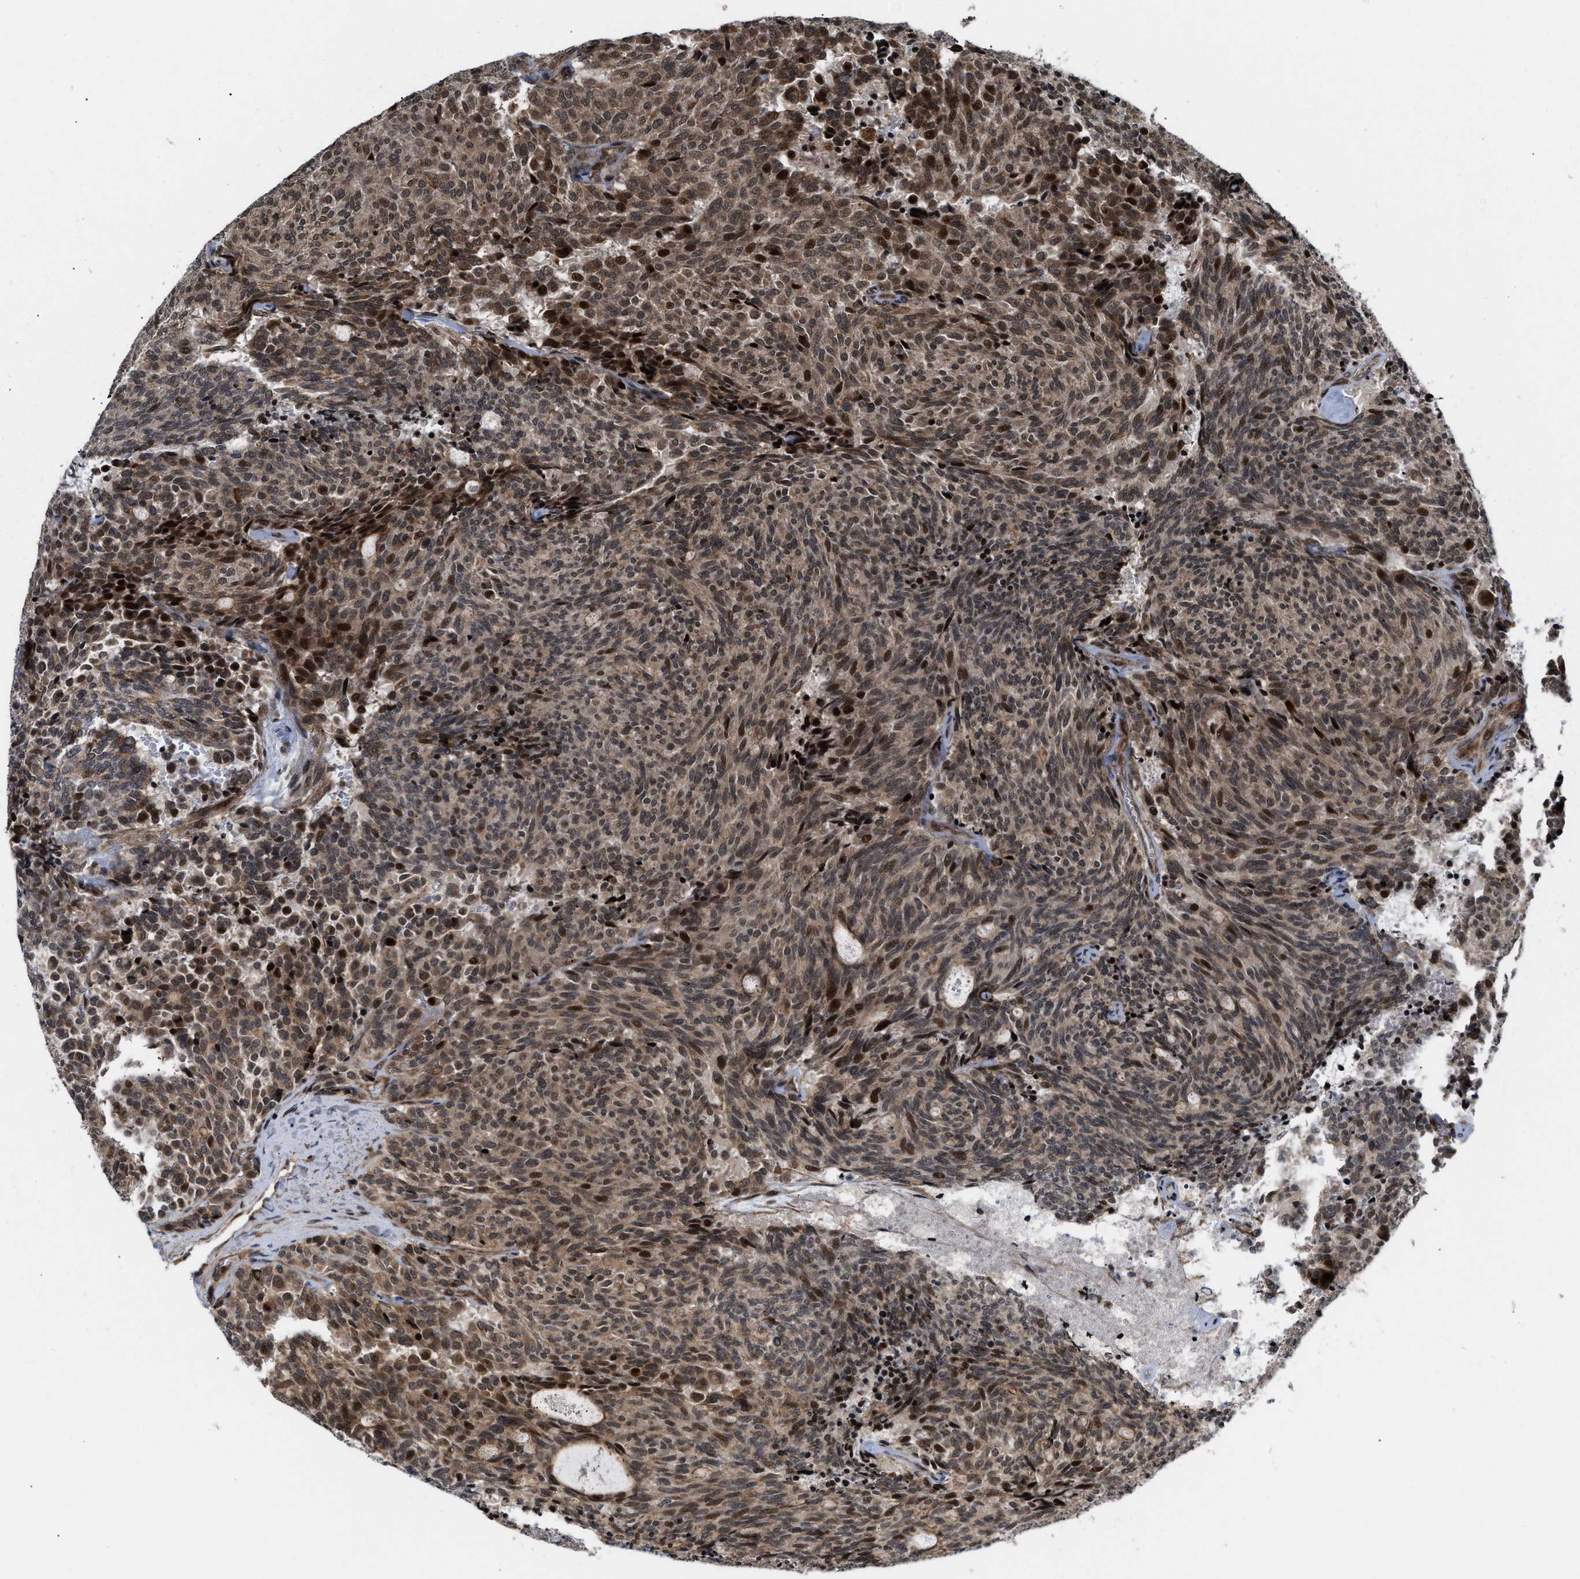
{"staining": {"intensity": "strong", "quantity": "<25%", "location": "cytoplasmic/membranous,nuclear"}, "tissue": "carcinoid", "cell_type": "Tumor cells", "image_type": "cancer", "snomed": [{"axis": "morphology", "description": "Carcinoid, malignant, NOS"}, {"axis": "topography", "description": "Pancreas"}], "caption": "The micrograph displays staining of malignant carcinoid, revealing strong cytoplasmic/membranous and nuclear protein expression (brown color) within tumor cells. (DAB IHC with brightfield microscopy, high magnification).", "gene": "STAU2", "patient": {"sex": "female", "age": 54}}